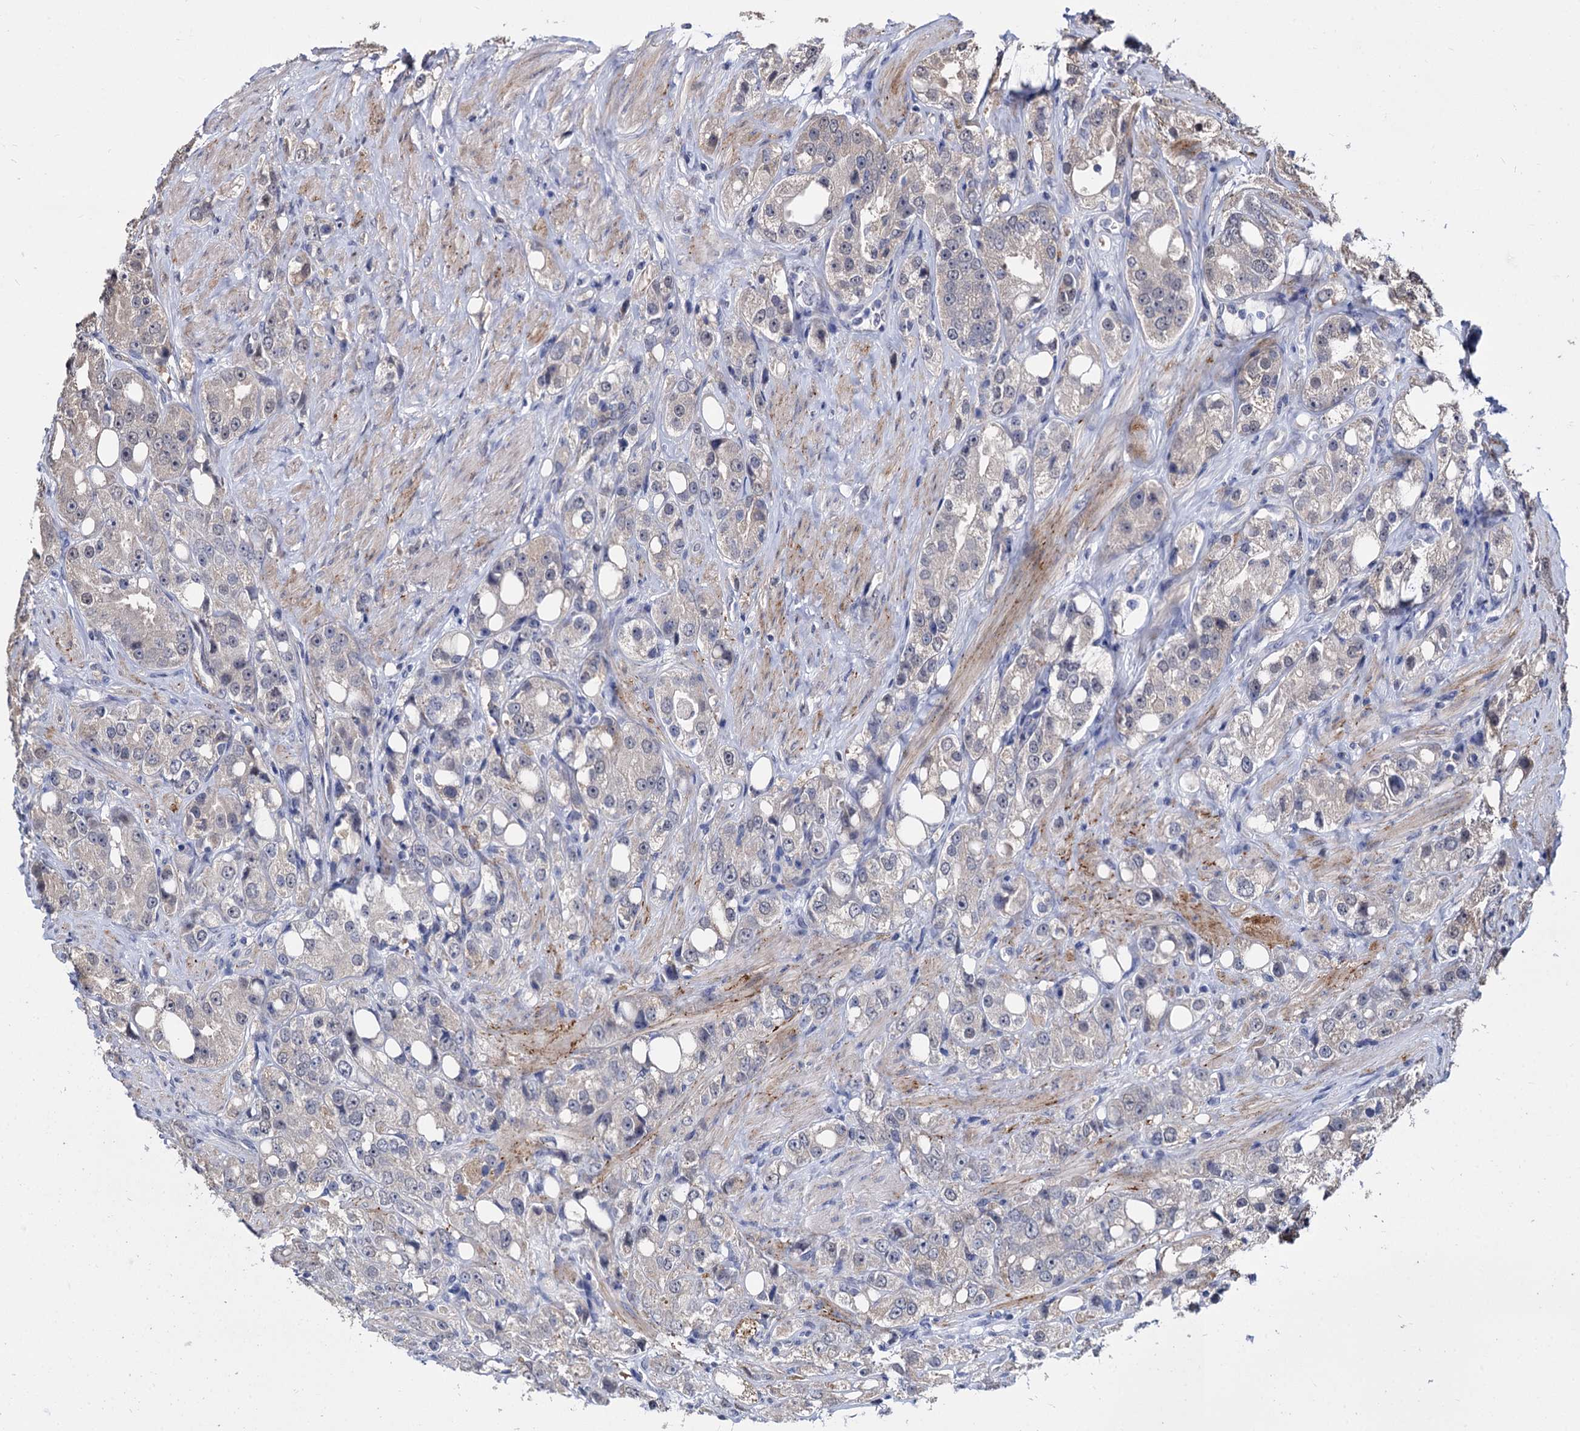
{"staining": {"intensity": "negative", "quantity": "none", "location": "none"}, "tissue": "prostate cancer", "cell_type": "Tumor cells", "image_type": "cancer", "snomed": [{"axis": "morphology", "description": "Adenocarcinoma, NOS"}, {"axis": "topography", "description": "Prostate"}], "caption": "The micrograph demonstrates no staining of tumor cells in prostate cancer (adenocarcinoma).", "gene": "PSMD4", "patient": {"sex": "male", "age": 79}}